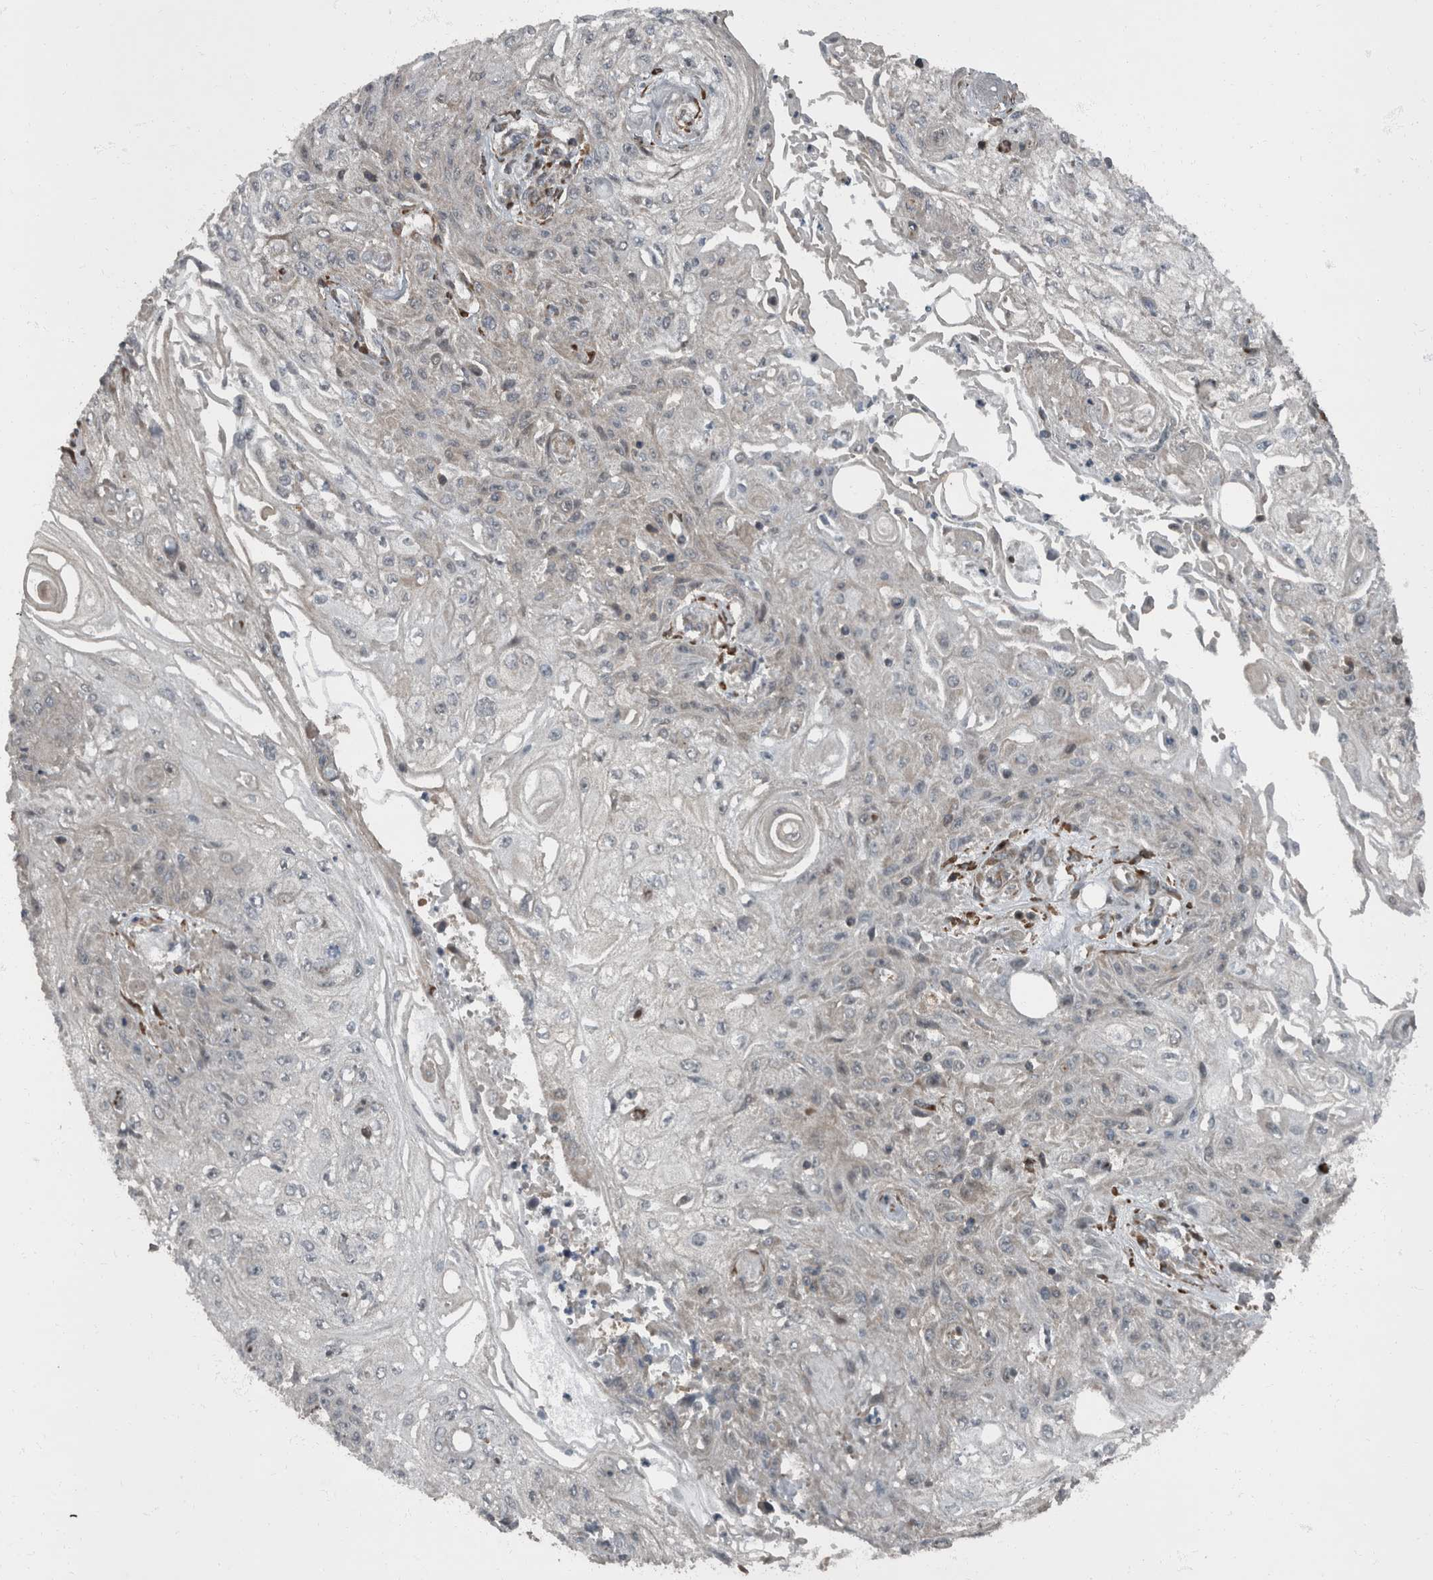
{"staining": {"intensity": "negative", "quantity": "none", "location": "none"}, "tissue": "skin cancer", "cell_type": "Tumor cells", "image_type": "cancer", "snomed": [{"axis": "morphology", "description": "Squamous cell carcinoma, NOS"}, {"axis": "morphology", "description": "Squamous cell carcinoma, metastatic, NOS"}, {"axis": "topography", "description": "Skin"}, {"axis": "topography", "description": "Lymph node"}], "caption": "IHC micrograph of skin cancer (metastatic squamous cell carcinoma) stained for a protein (brown), which reveals no positivity in tumor cells.", "gene": "RABGGTB", "patient": {"sex": "male", "age": 75}}